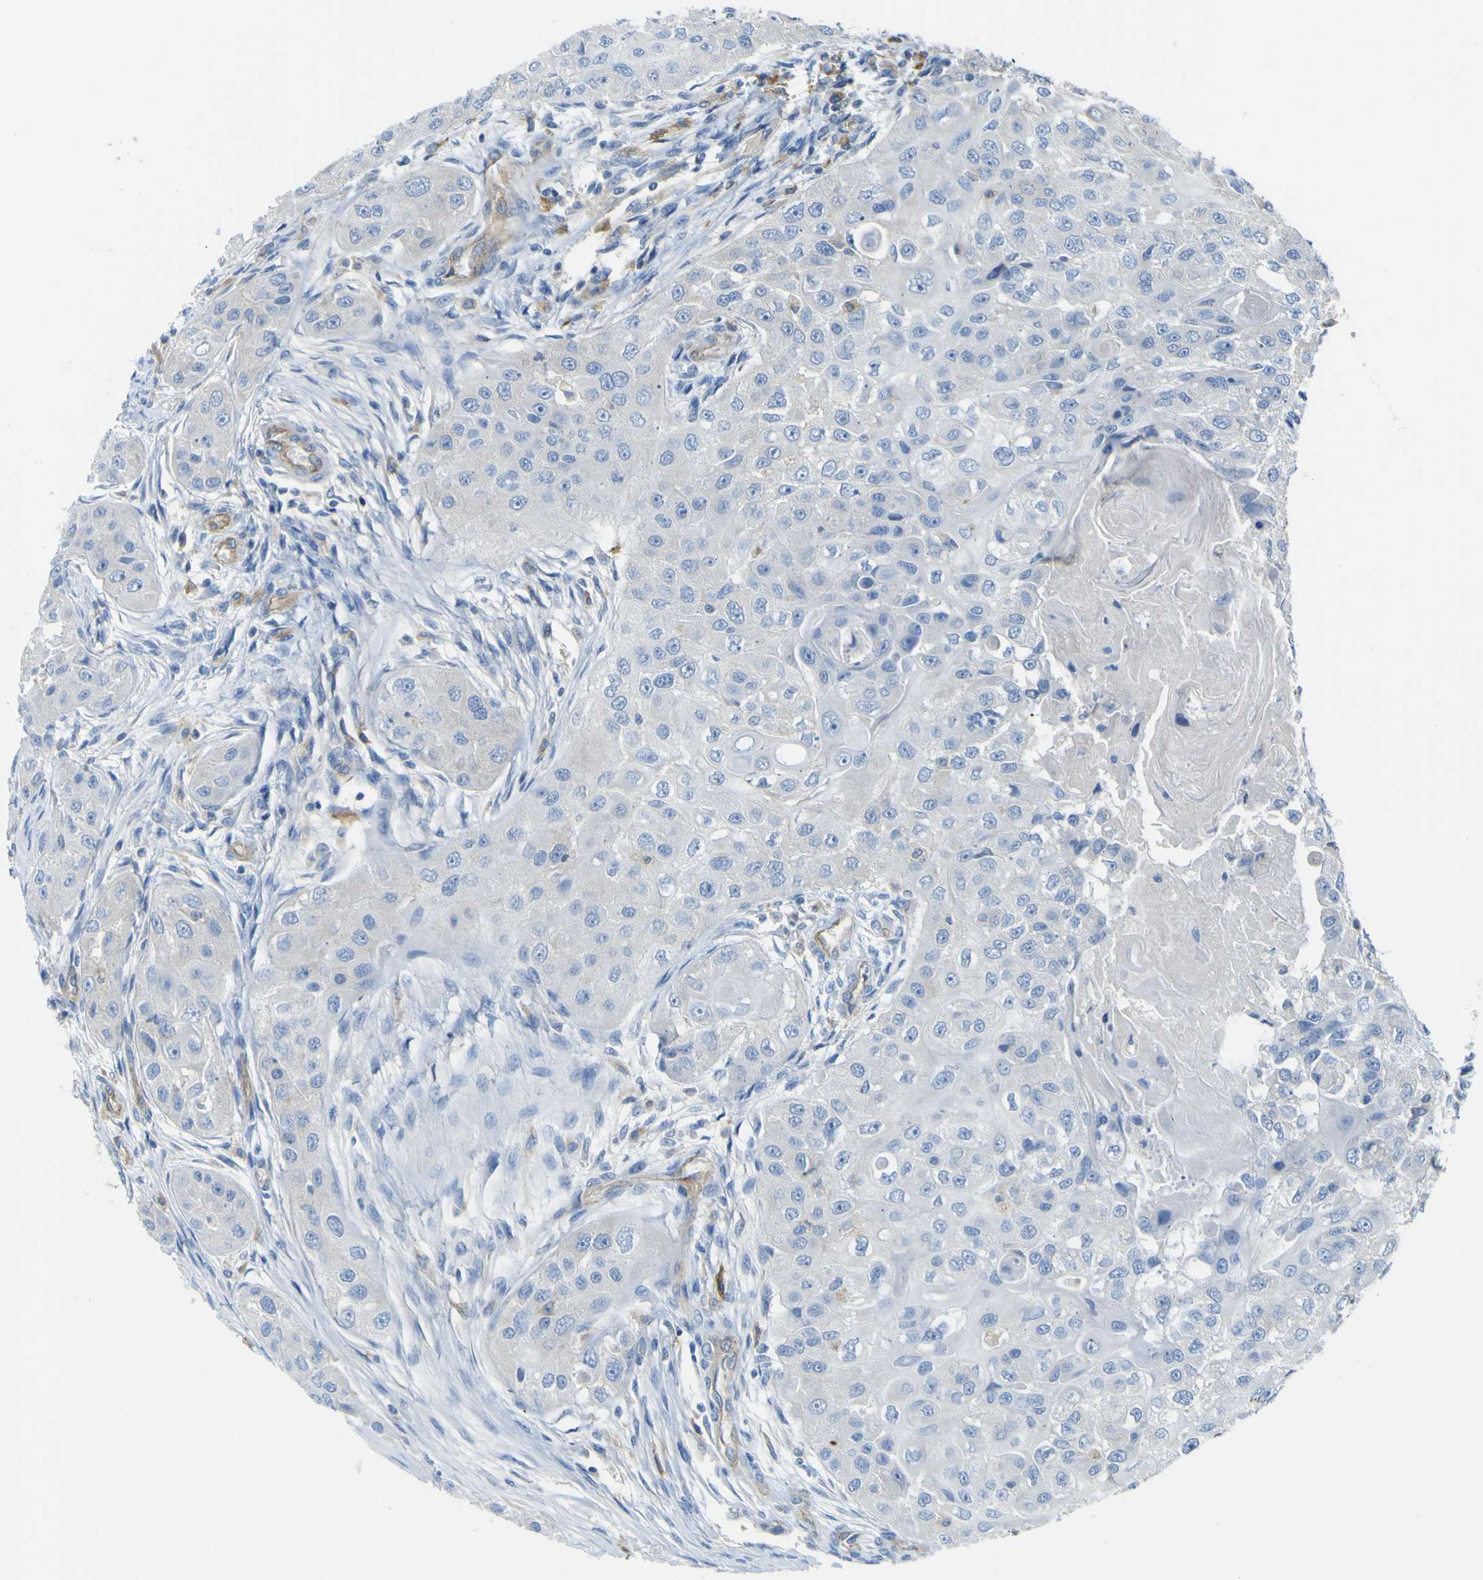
{"staining": {"intensity": "negative", "quantity": "none", "location": "none"}, "tissue": "head and neck cancer", "cell_type": "Tumor cells", "image_type": "cancer", "snomed": [{"axis": "morphology", "description": "Normal tissue, NOS"}, {"axis": "morphology", "description": "Squamous cell carcinoma, NOS"}, {"axis": "topography", "description": "Skeletal muscle"}, {"axis": "topography", "description": "Head-Neck"}], "caption": "Head and neck cancer stained for a protein using IHC exhibits no expression tumor cells.", "gene": "CD93", "patient": {"sex": "male", "age": 51}}